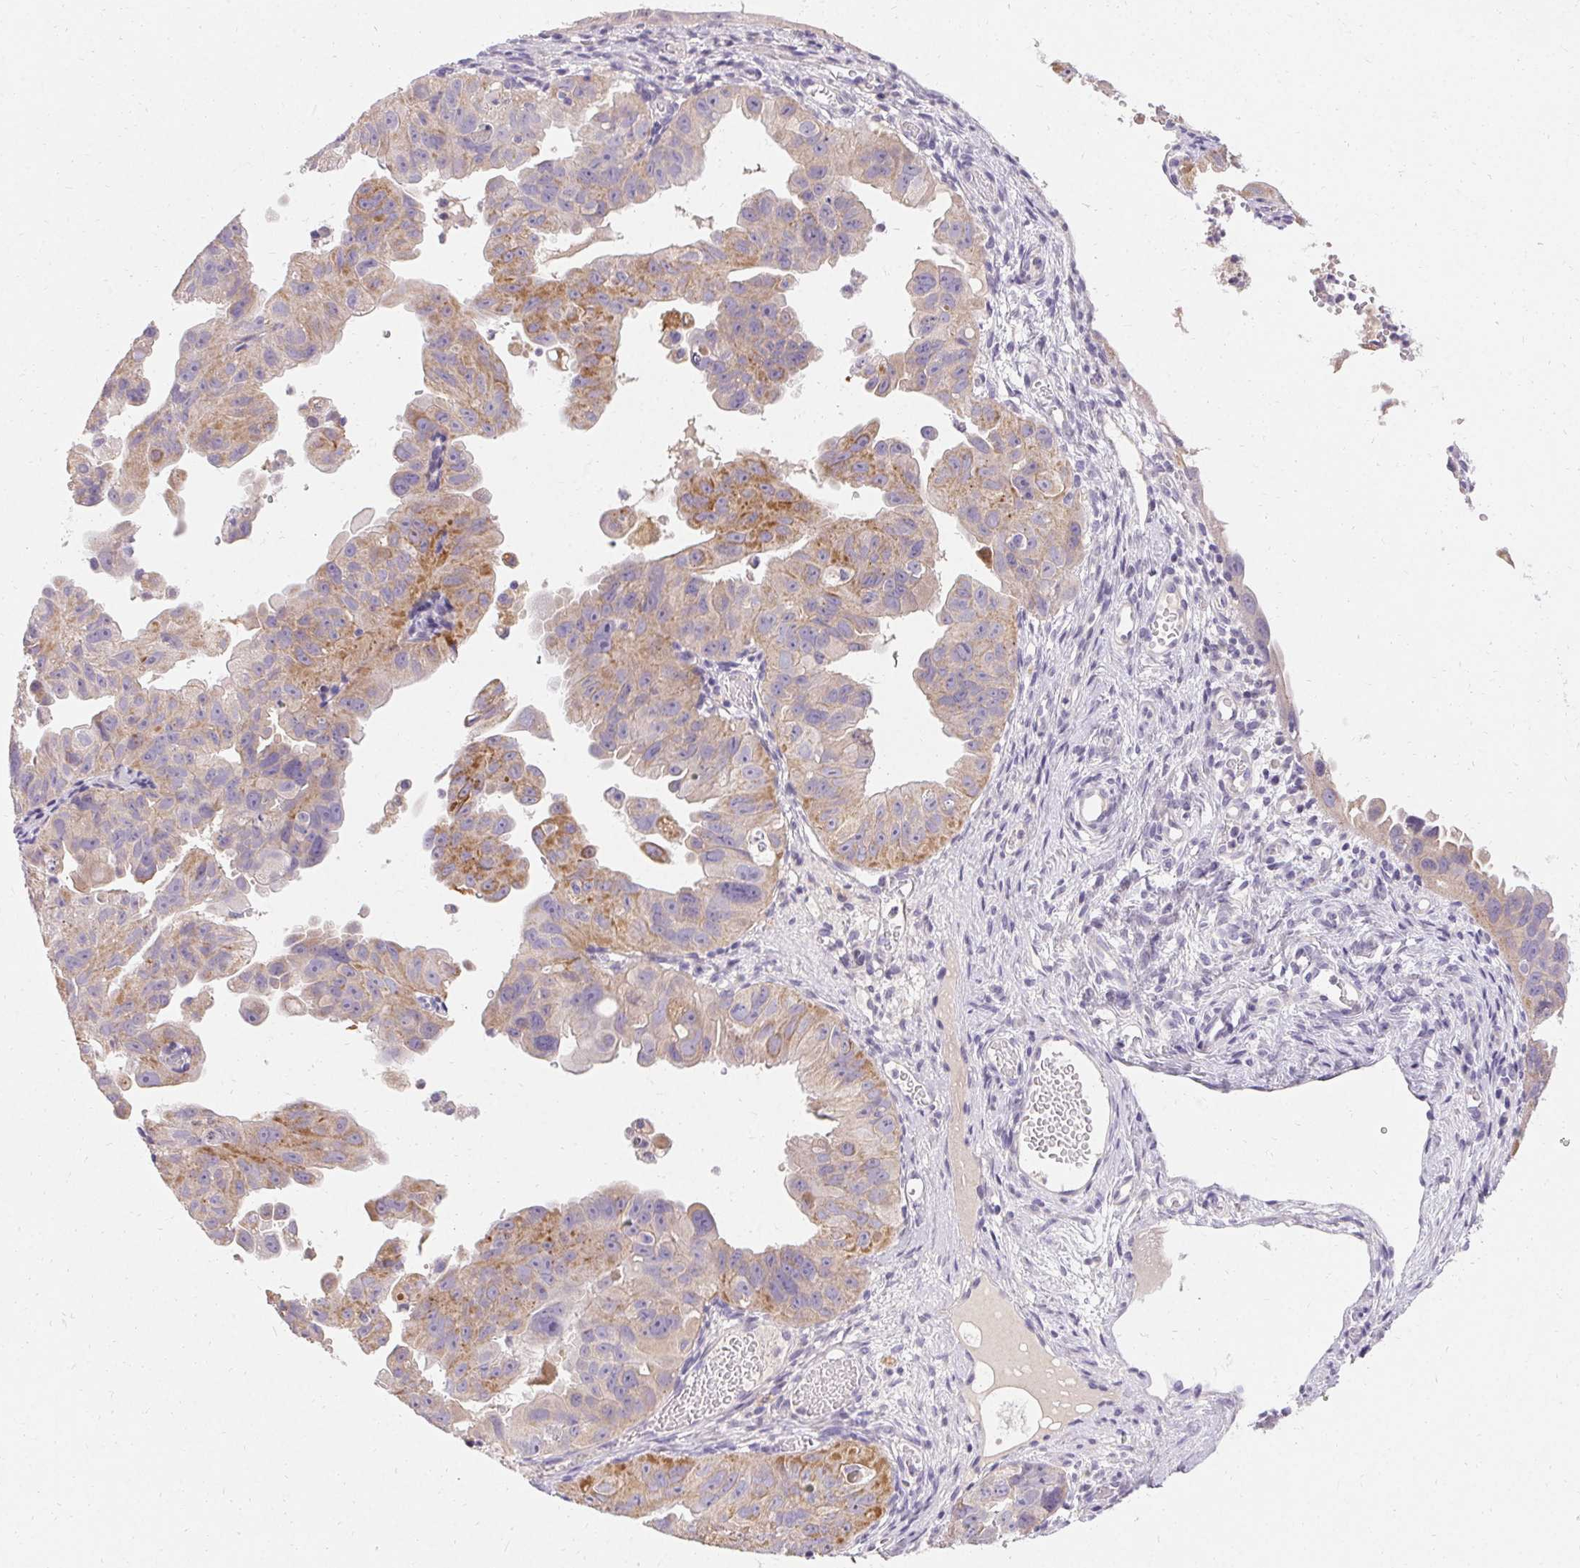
{"staining": {"intensity": "moderate", "quantity": "25%-75%", "location": "cytoplasmic/membranous"}, "tissue": "ovarian cancer", "cell_type": "Tumor cells", "image_type": "cancer", "snomed": [{"axis": "morphology", "description": "Carcinoma, endometroid"}, {"axis": "topography", "description": "Ovary"}], "caption": "Protein staining shows moderate cytoplasmic/membranous staining in about 25%-75% of tumor cells in ovarian endometroid carcinoma.", "gene": "TRIP13", "patient": {"sex": "female", "age": 85}}